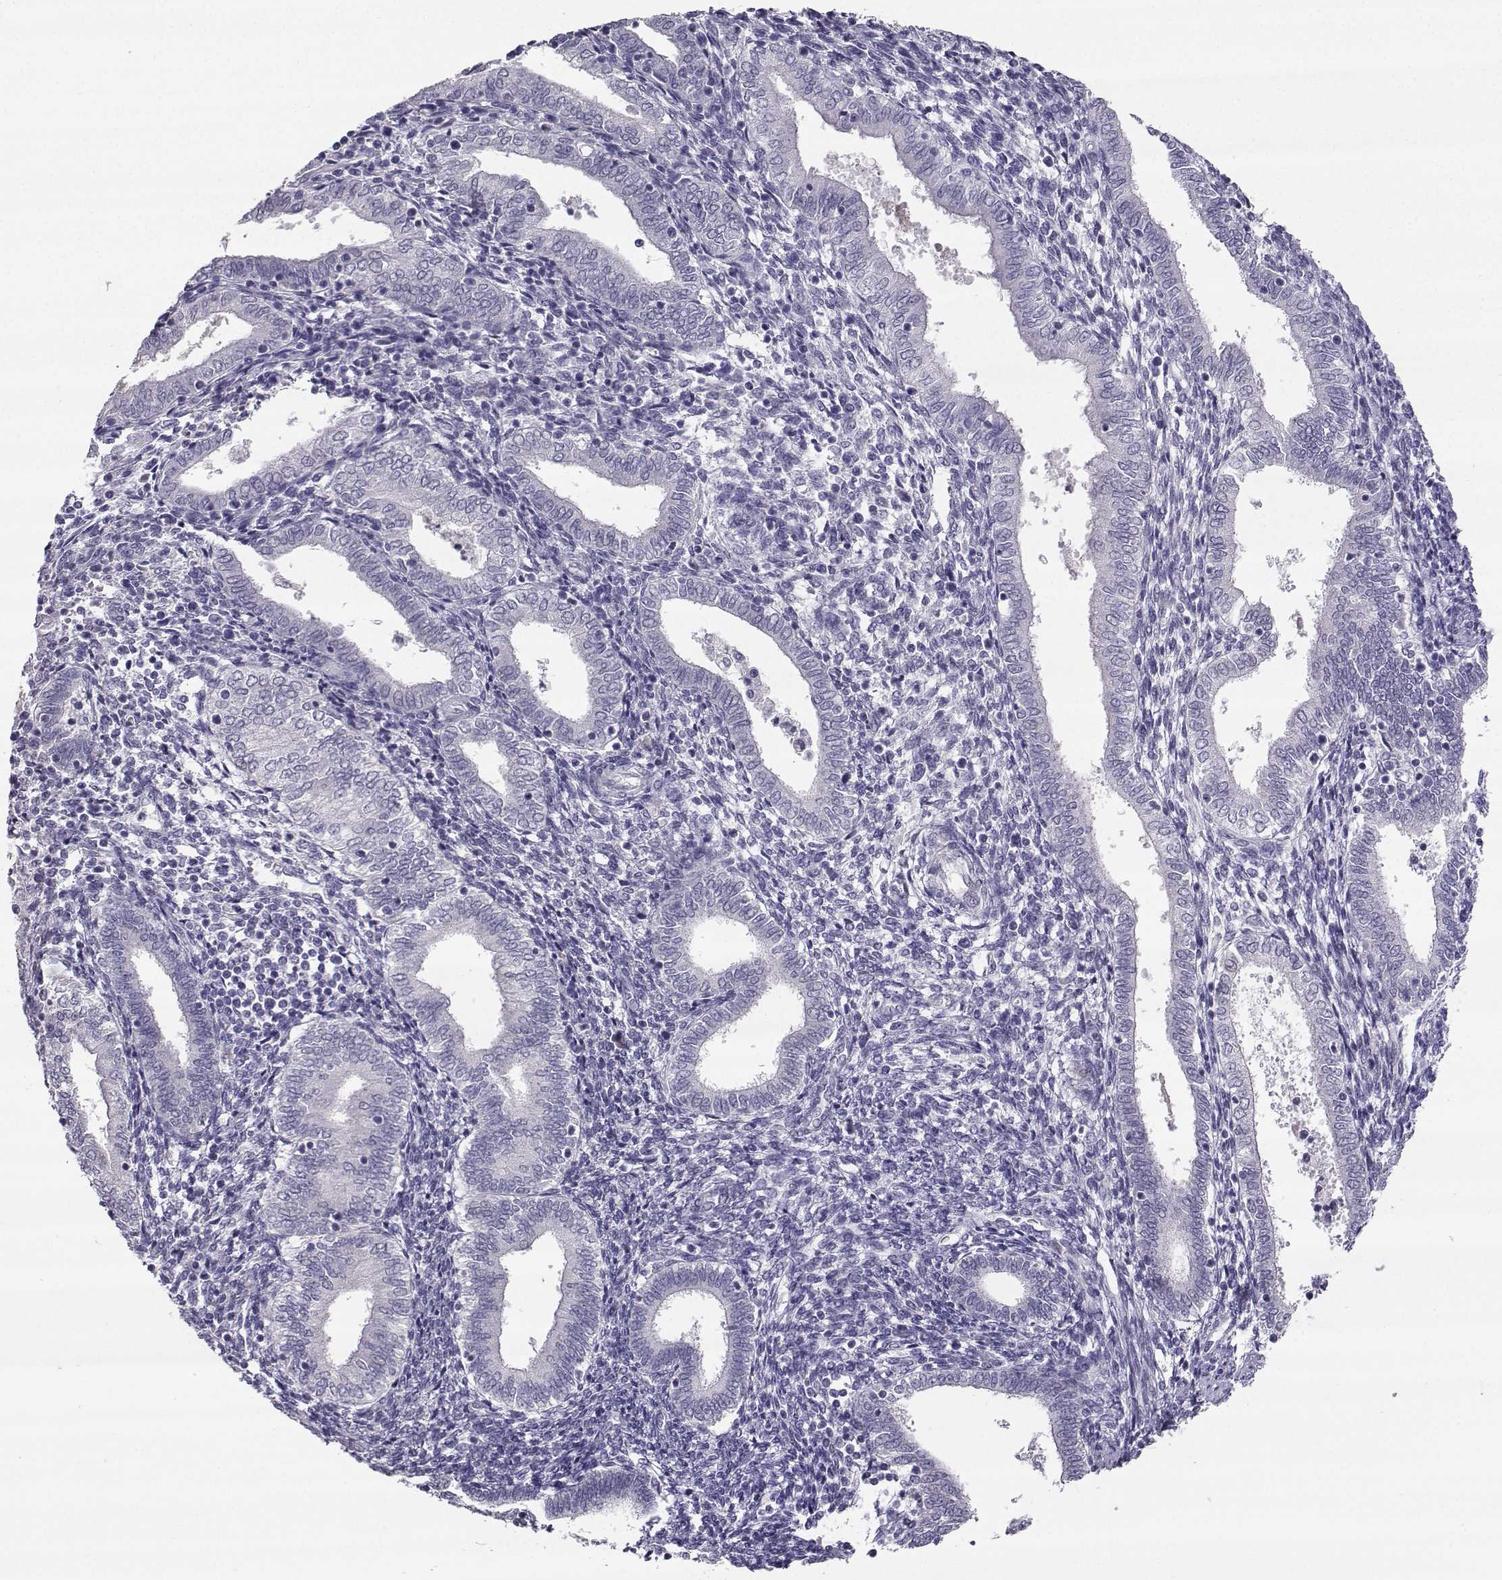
{"staining": {"intensity": "negative", "quantity": "none", "location": "none"}, "tissue": "endometrium", "cell_type": "Cells in endometrial stroma", "image_type": "normal", "snomed": [{"axis": "morphology", "description": "Normal tissue, NOS"}, {"axis": "topography", "description": "Endometrium"}], "caption": "Immunohistochemical staining of benign human endometrium shows no significant positivity in cells in endometrial stroma. Nuclei are stained in blue.", "gene": "CARTPT", "patient": {"sex": "female", "age": 42}}